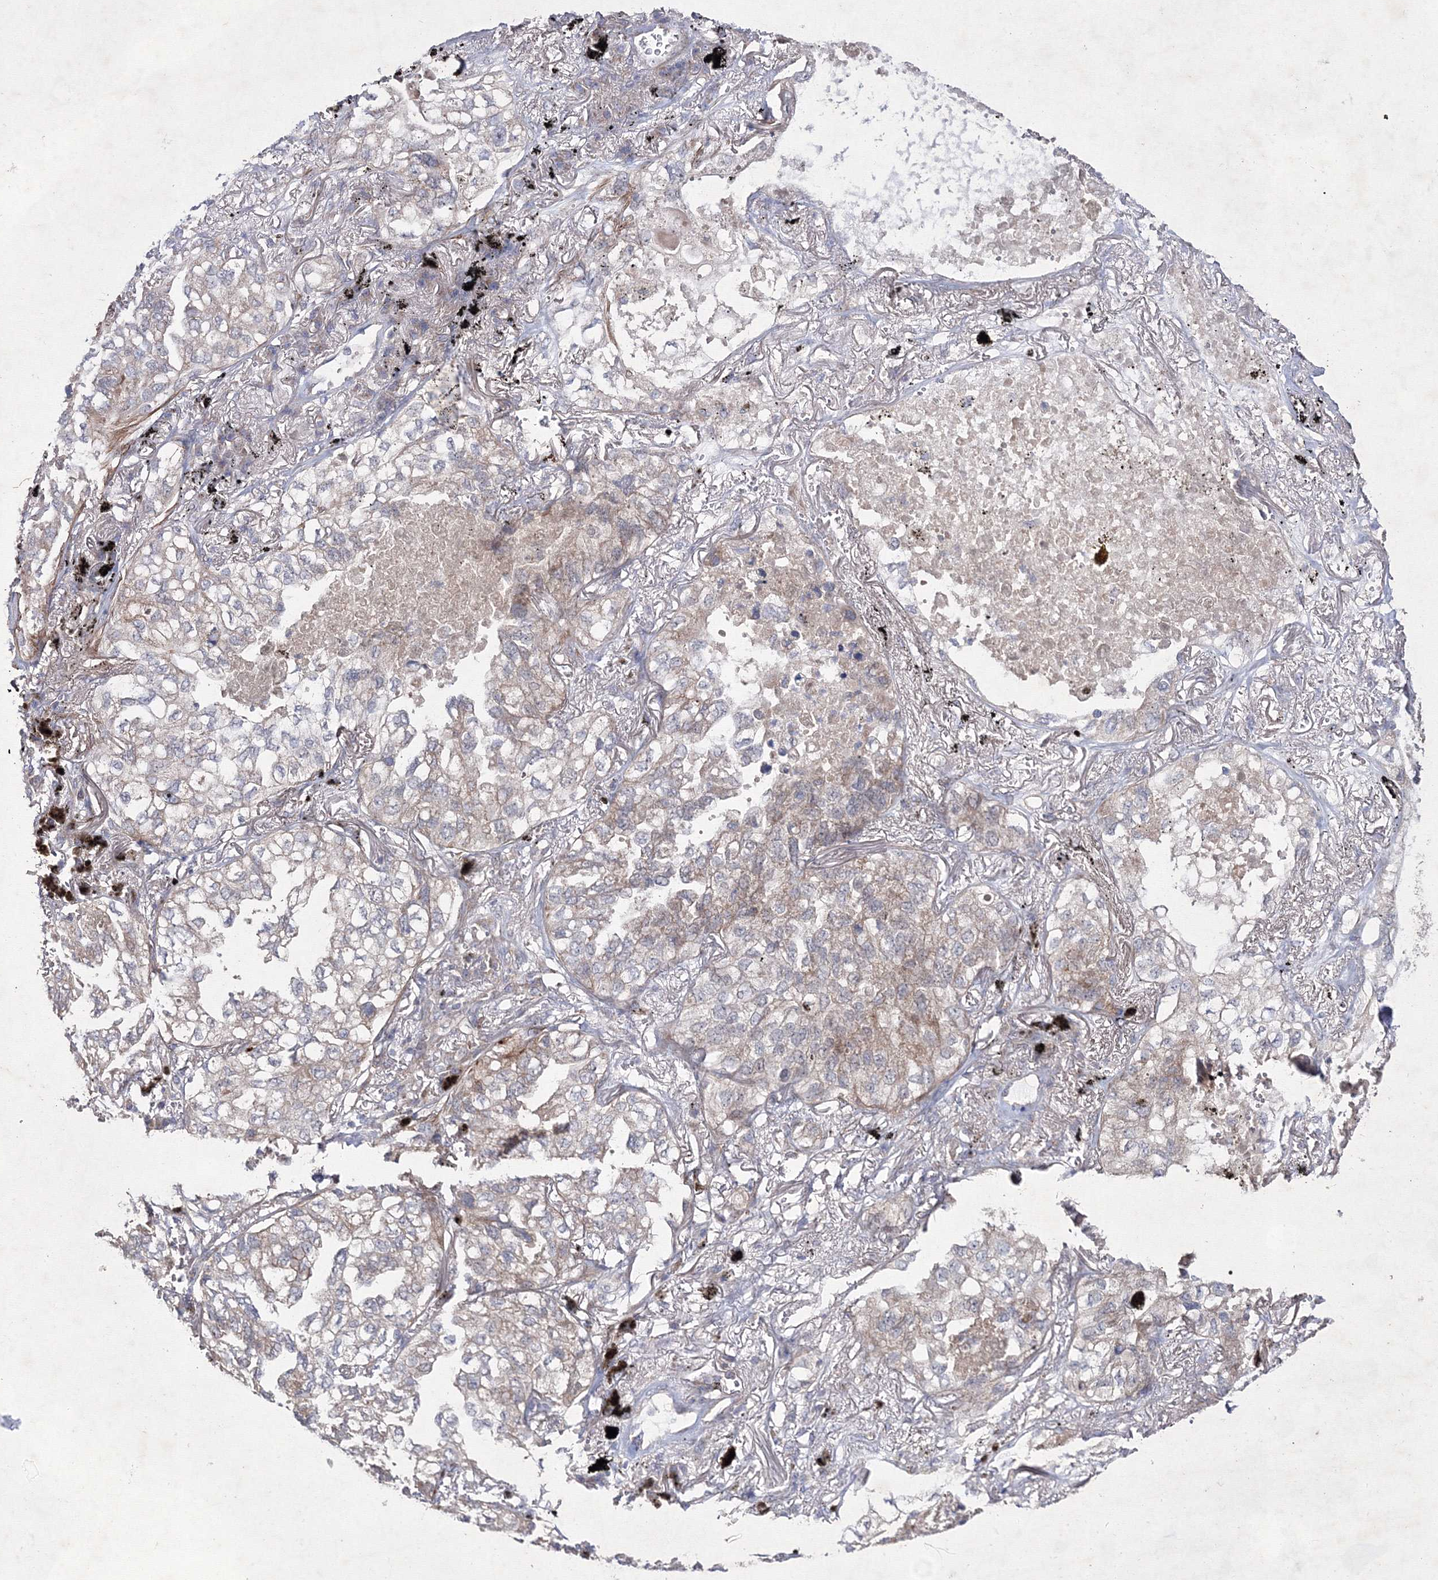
{"staining": {"intensity": "weak", "quantity": "<25%", "location": "cytoplasmic/membranous"}, "tissue": "lung cancer", "cell_type": "Tumor cells", "image_type": "cancer", "snomed": [{"axis": "morphology", "description": "Adenocarcinoma, NOS"}, {"axis": "topography", "description": "Lung"}], "caption": "High magnification brightfield microscopy of adenocarcinoma (lung) stained with DAB (brown) and counterstained with hematoxylin (blue): tumor cells show no significant staining.", "gene": "GFM1", "patient": {"sex": "male", "age": 65}}